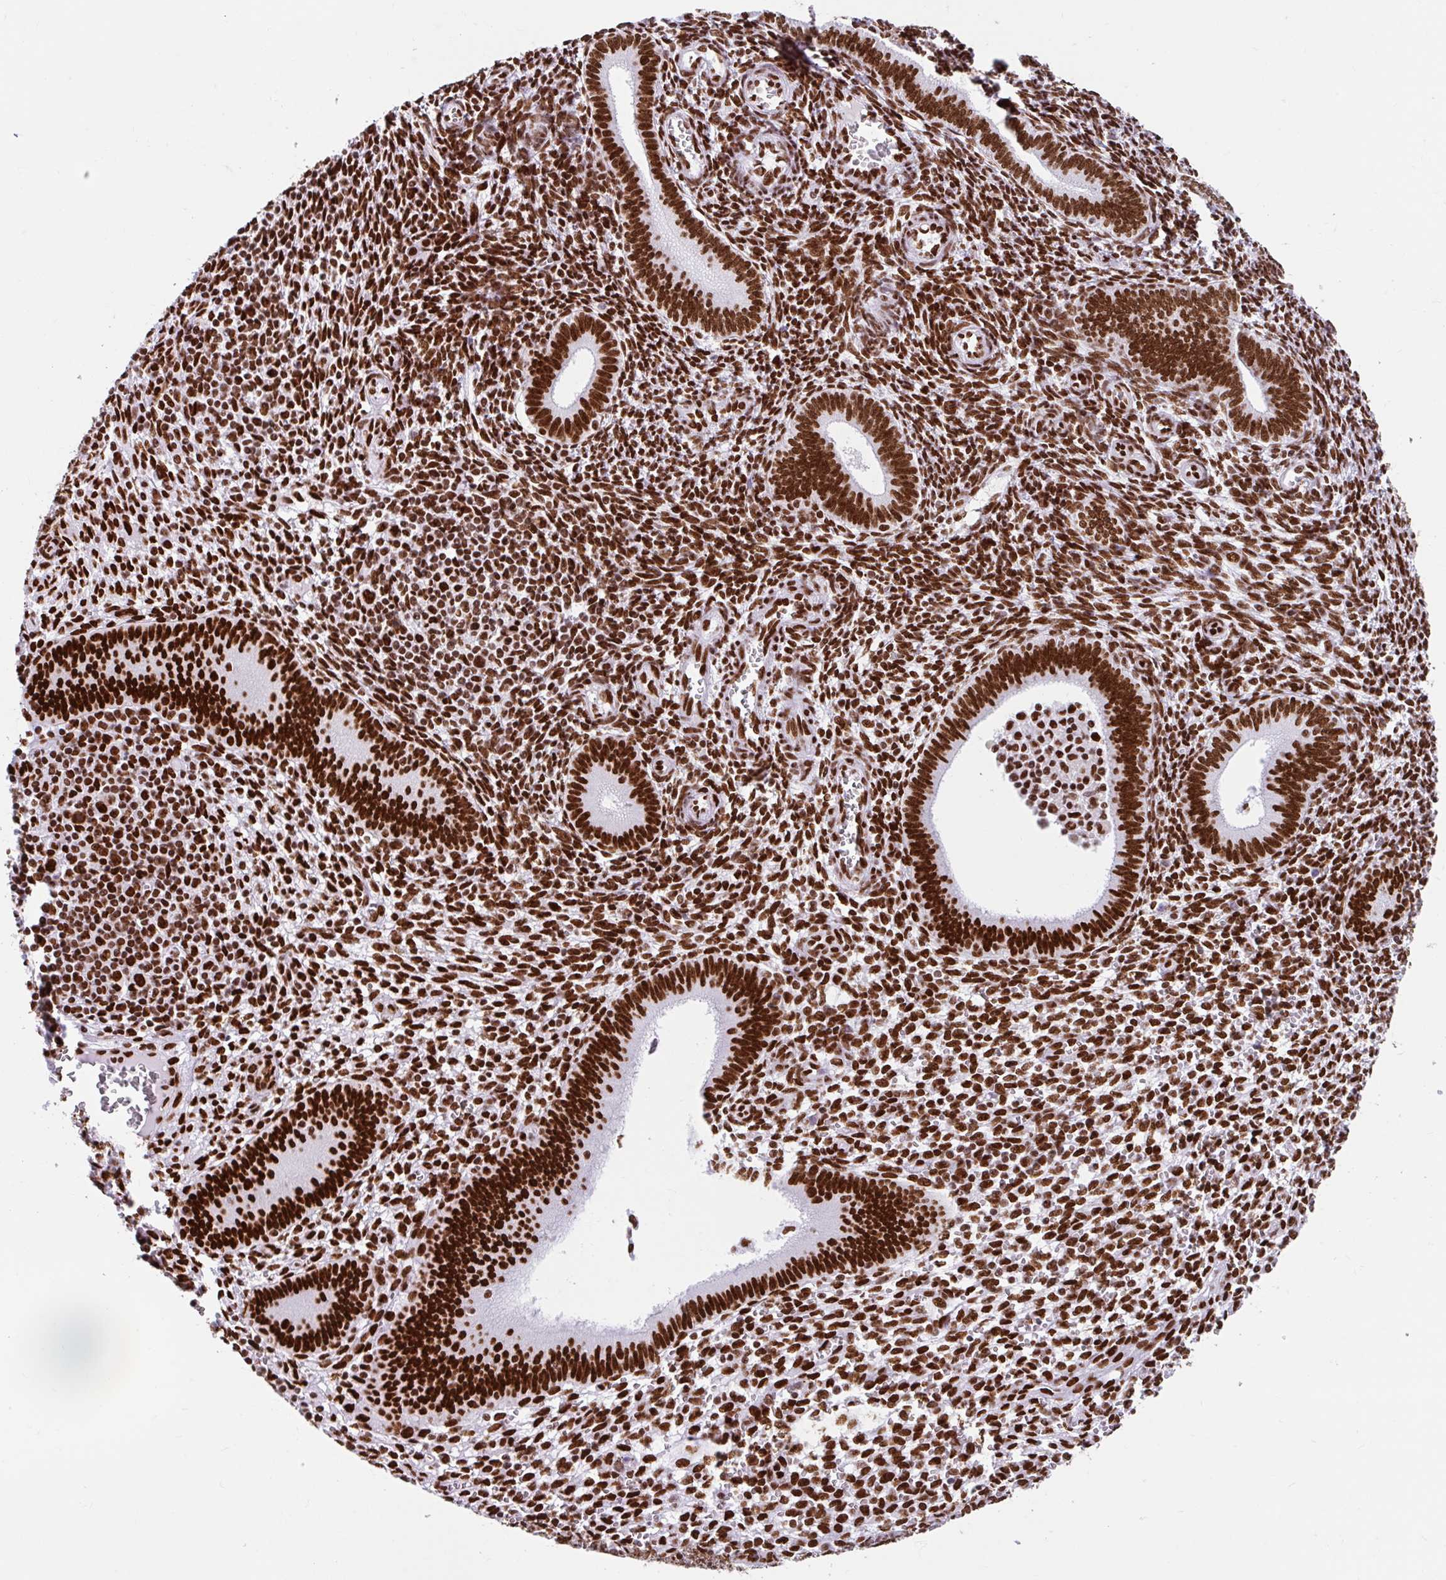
{"staining": {"intensity": "strong", "quantity": ">75%", "location": "nuclear"}, "tissue": "endometrium", "cell_type": "Cells in endometrial stroma", "image_type": "normal", "snomed": [{"axis": "morphology", "description": "Normal tissue, NOS"}, {"axis": "topography", "description": "Endometrium"}], "caption": "DAB (3,3'-diaminobenzidine) immunohistochemical staining of unremarkable human endometrium shows strong nuclear protein positivity in approximately >75% of cells in endometrial stroma. Immunohistochemistry stains the protein of interest in brown and the nuclei are stained blue.", "gene": "KHDRBS1", "patient": {"sex": "female", "age": 41}}